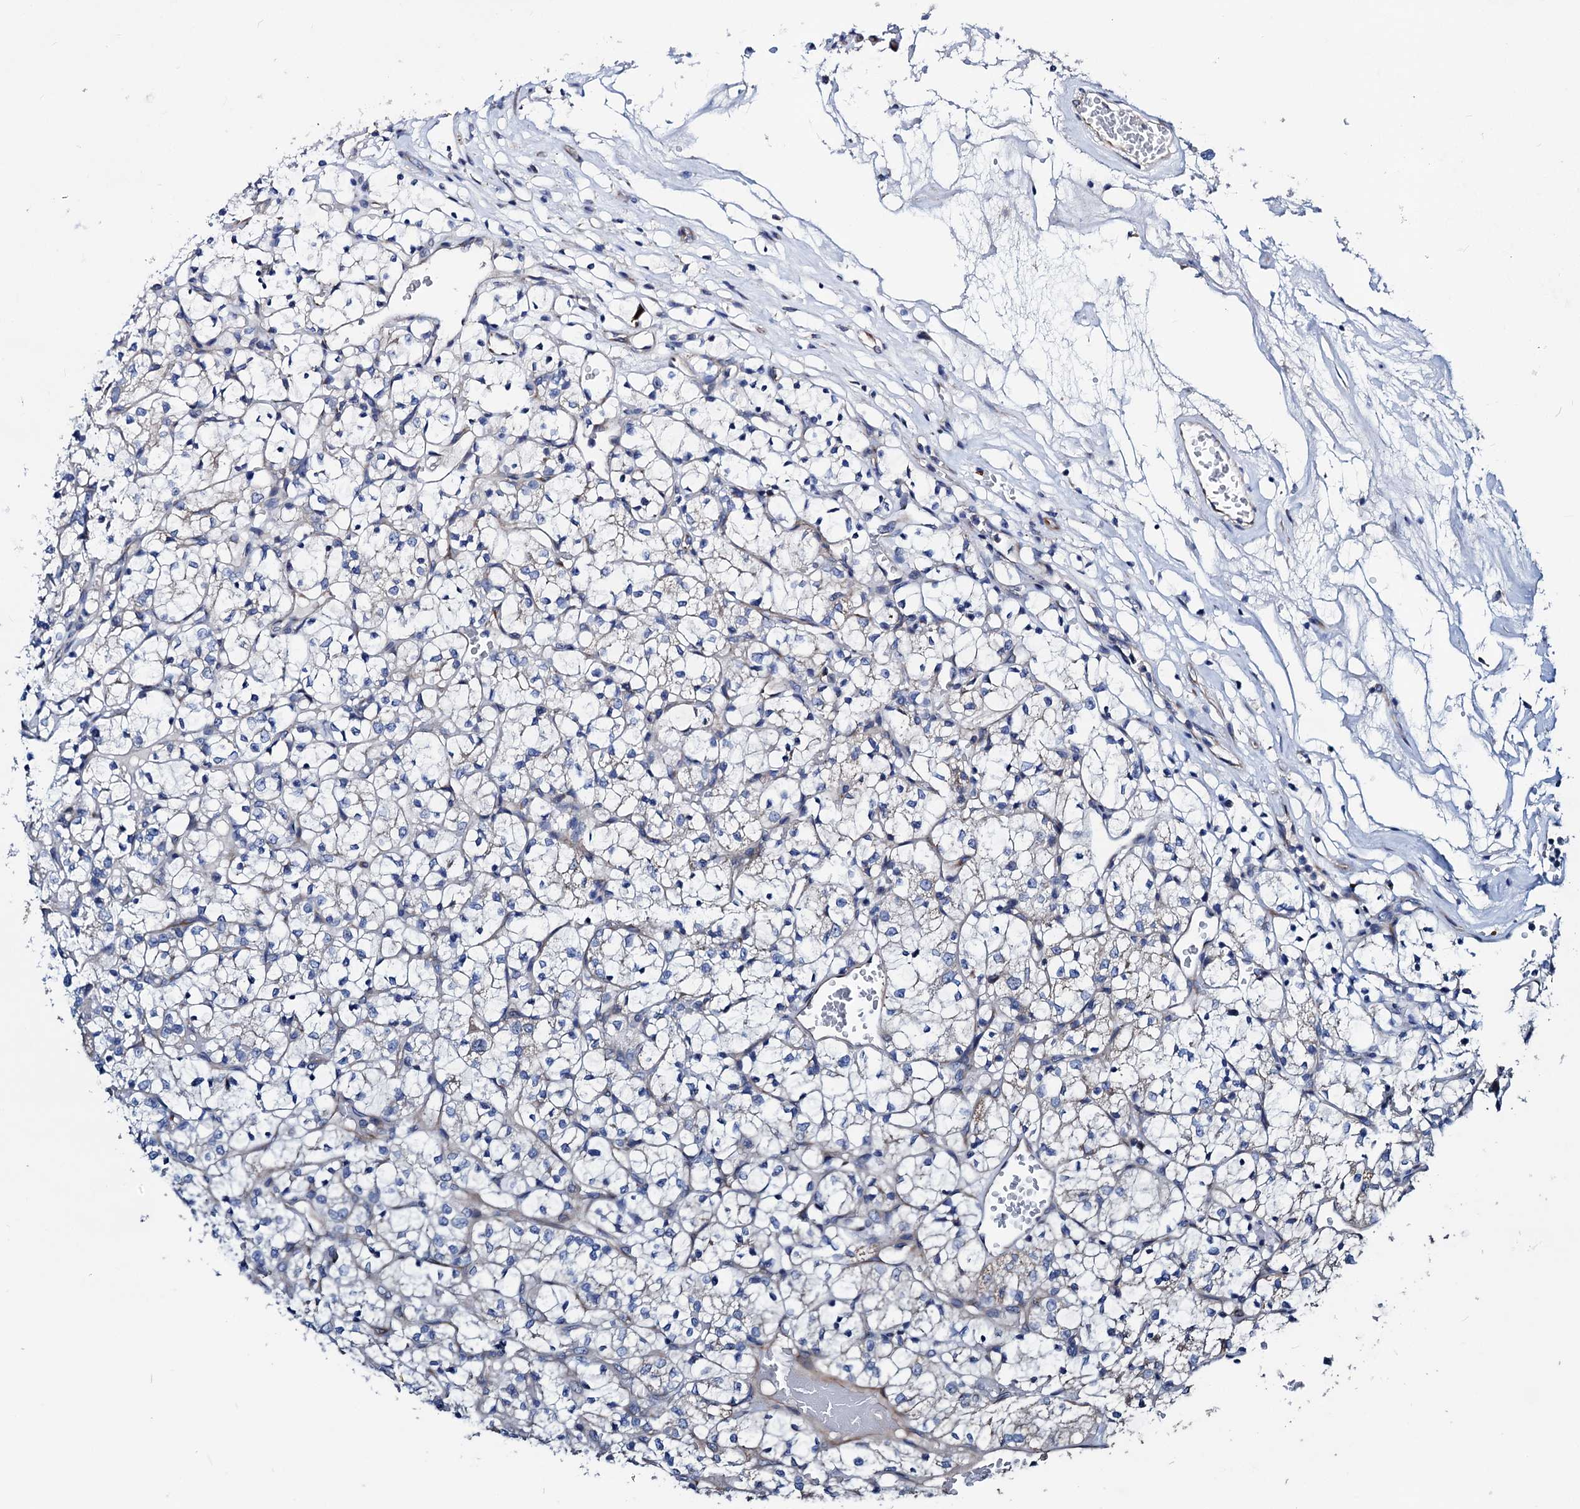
{"staining": {"intensity": "negative", "quantity": "none", "location": "none"}, "tissue": "renal cancer", "cell_type": "Tumor cells", "image_type": "cancer", "snomed": [{"axis": "morphology", "description": "Adenocarcinoma, NOS"}, {"axis": "topography", "description": "Kidney"}], "caption": "Human renal cancer stained for a protein using immunohistochemistry (IHC) demonstrates no expression in tumor cells.", "gene": "AKAP11", "patient": {"sex": "female", "age": 69}}